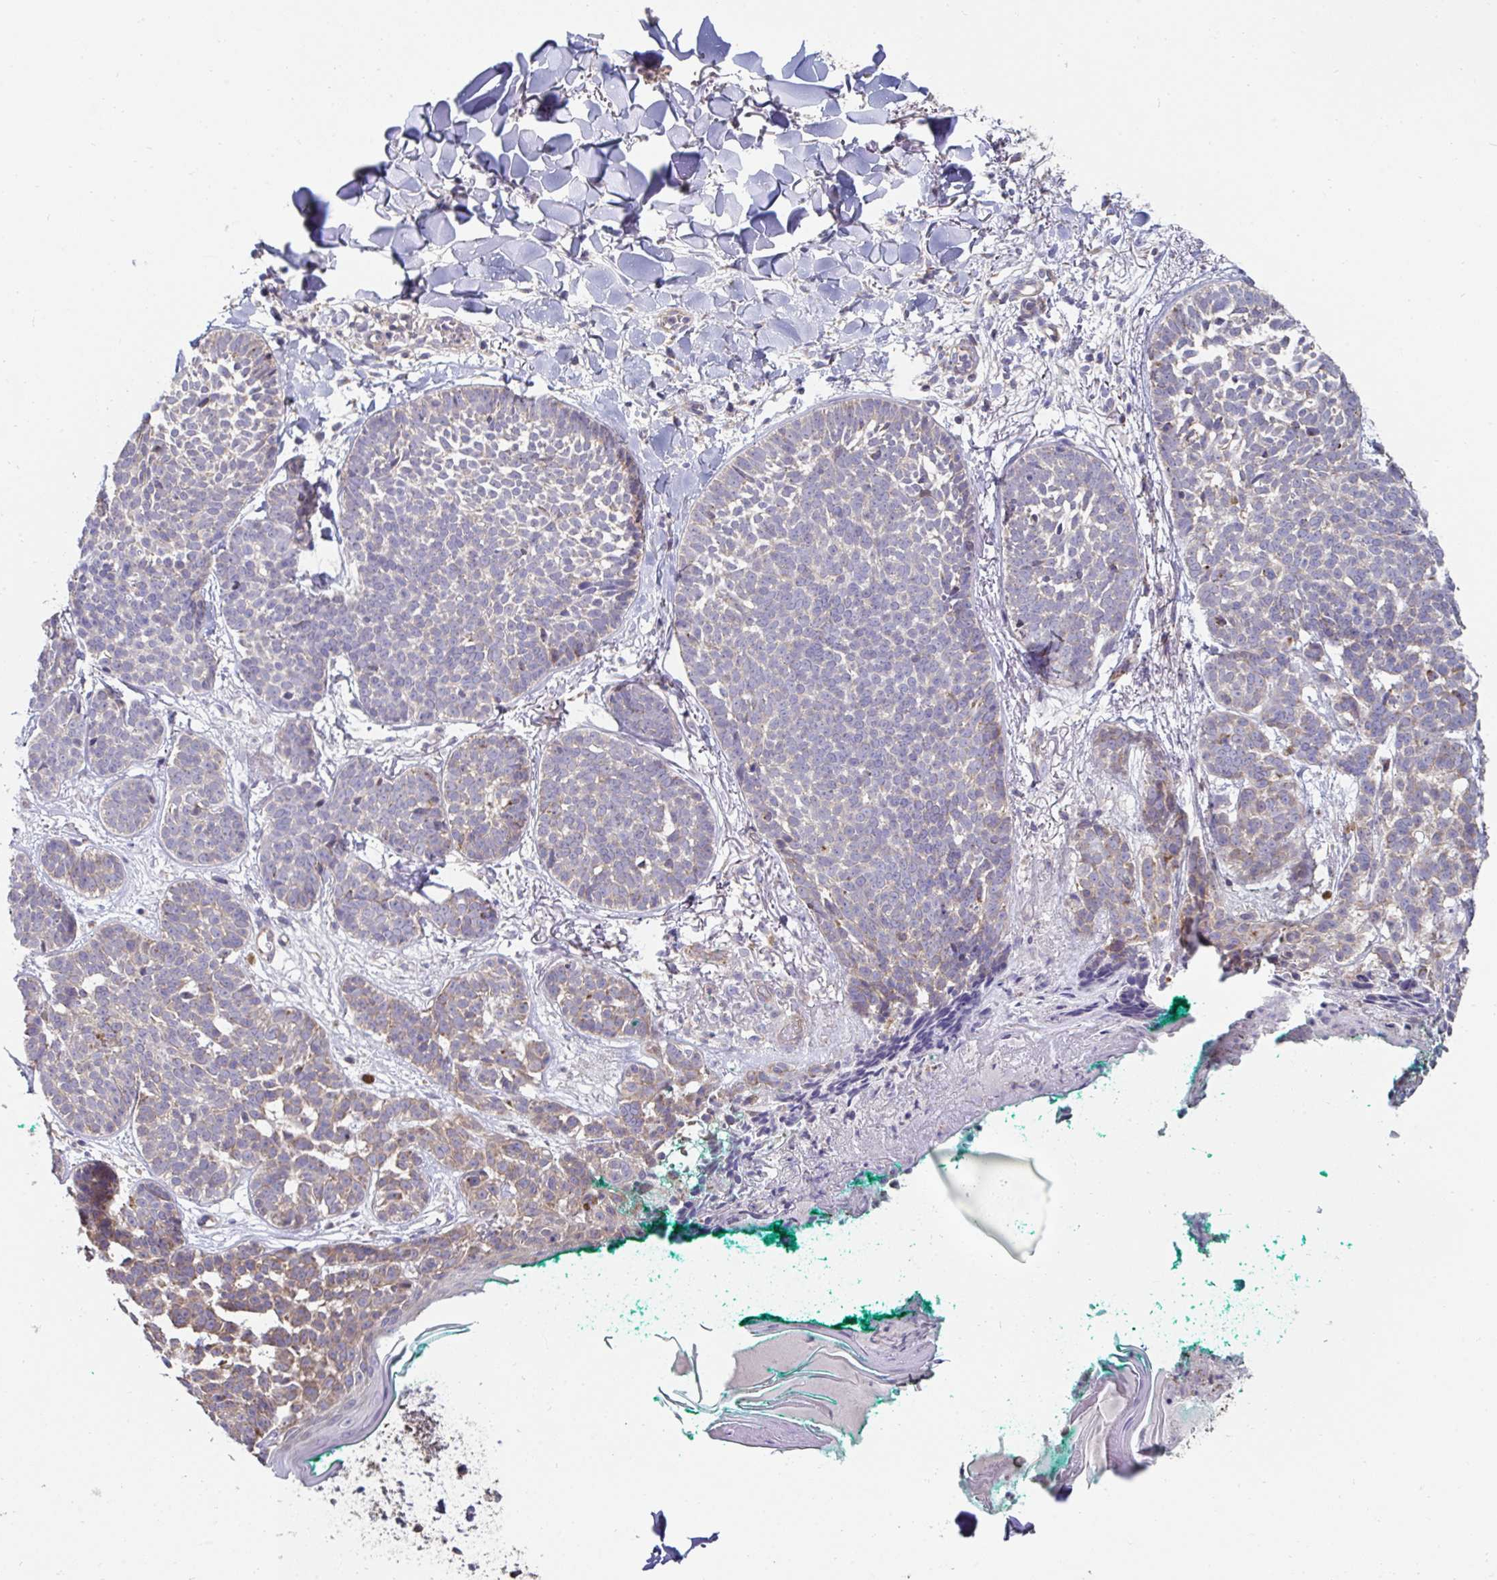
{"staining": {"intensity": "moderate", "quantity": "<25%", "location": "cytoplasmic/membranous"}, "tissue": "skin cancer", "cell_type": "Tumor cells", "image_type": "cancer", "snomed": [{"axis": "morphology", "description": "Basal cell carcinoma"}, {"axis": "topography", "description": "Skin"}, {"axis": "topography", "description": "Skin of neck"}, {"axis": "topography", "description": "Skin of shoulder"}, {"axis": "topography", "description": "Skin of back"}], "caption": "Skin cancer tissue displays moderate cytoplasmic/membranous expression in approximately <25% of tumor cells, visualized by immunohistochemistry. (Brightfield microscopy of DAB IHC at high magnification).", "gene": "DZANK1", "patient": {"sex": "male", "age": 80}}